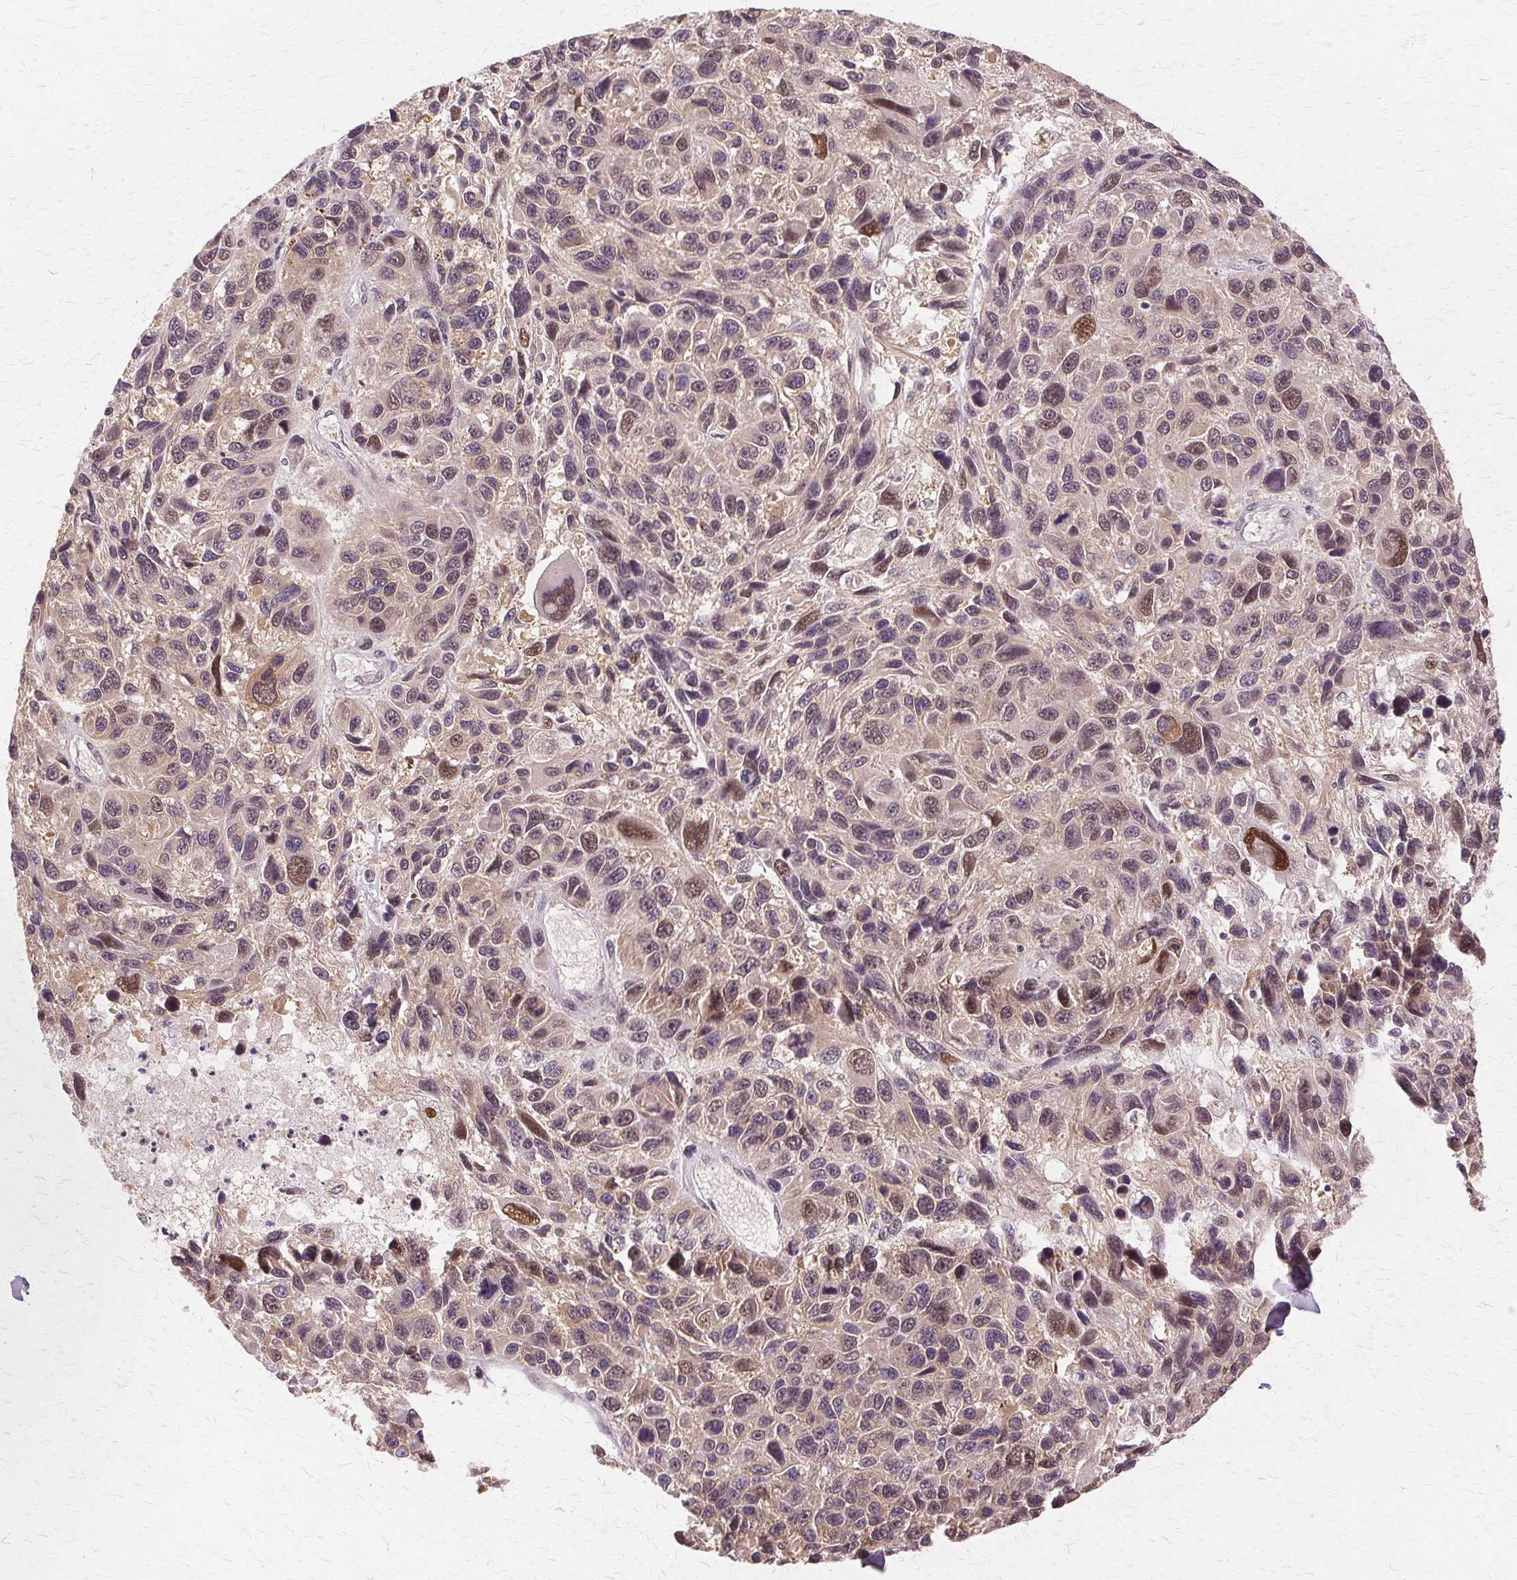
{"staining": {"intensity": "weak", "quantity": "25%-75%", "location": "nuclear"}, "tissue": "melanoma", "cell_type": "Tumor cells", "image_type": "cancer", "snomed": [{"axis": "morphology", "description": "Malignant melanoma, NOS"}, {"axis": "topography", "description": "Skin"}], "caption": "Protein expression analysis of malignant melanoma shows weak nuclear positivity in approximately 25%-75% of tumor cells.", "gene": "PRMT5", "patient": {"sex": "male", "age": 53}}